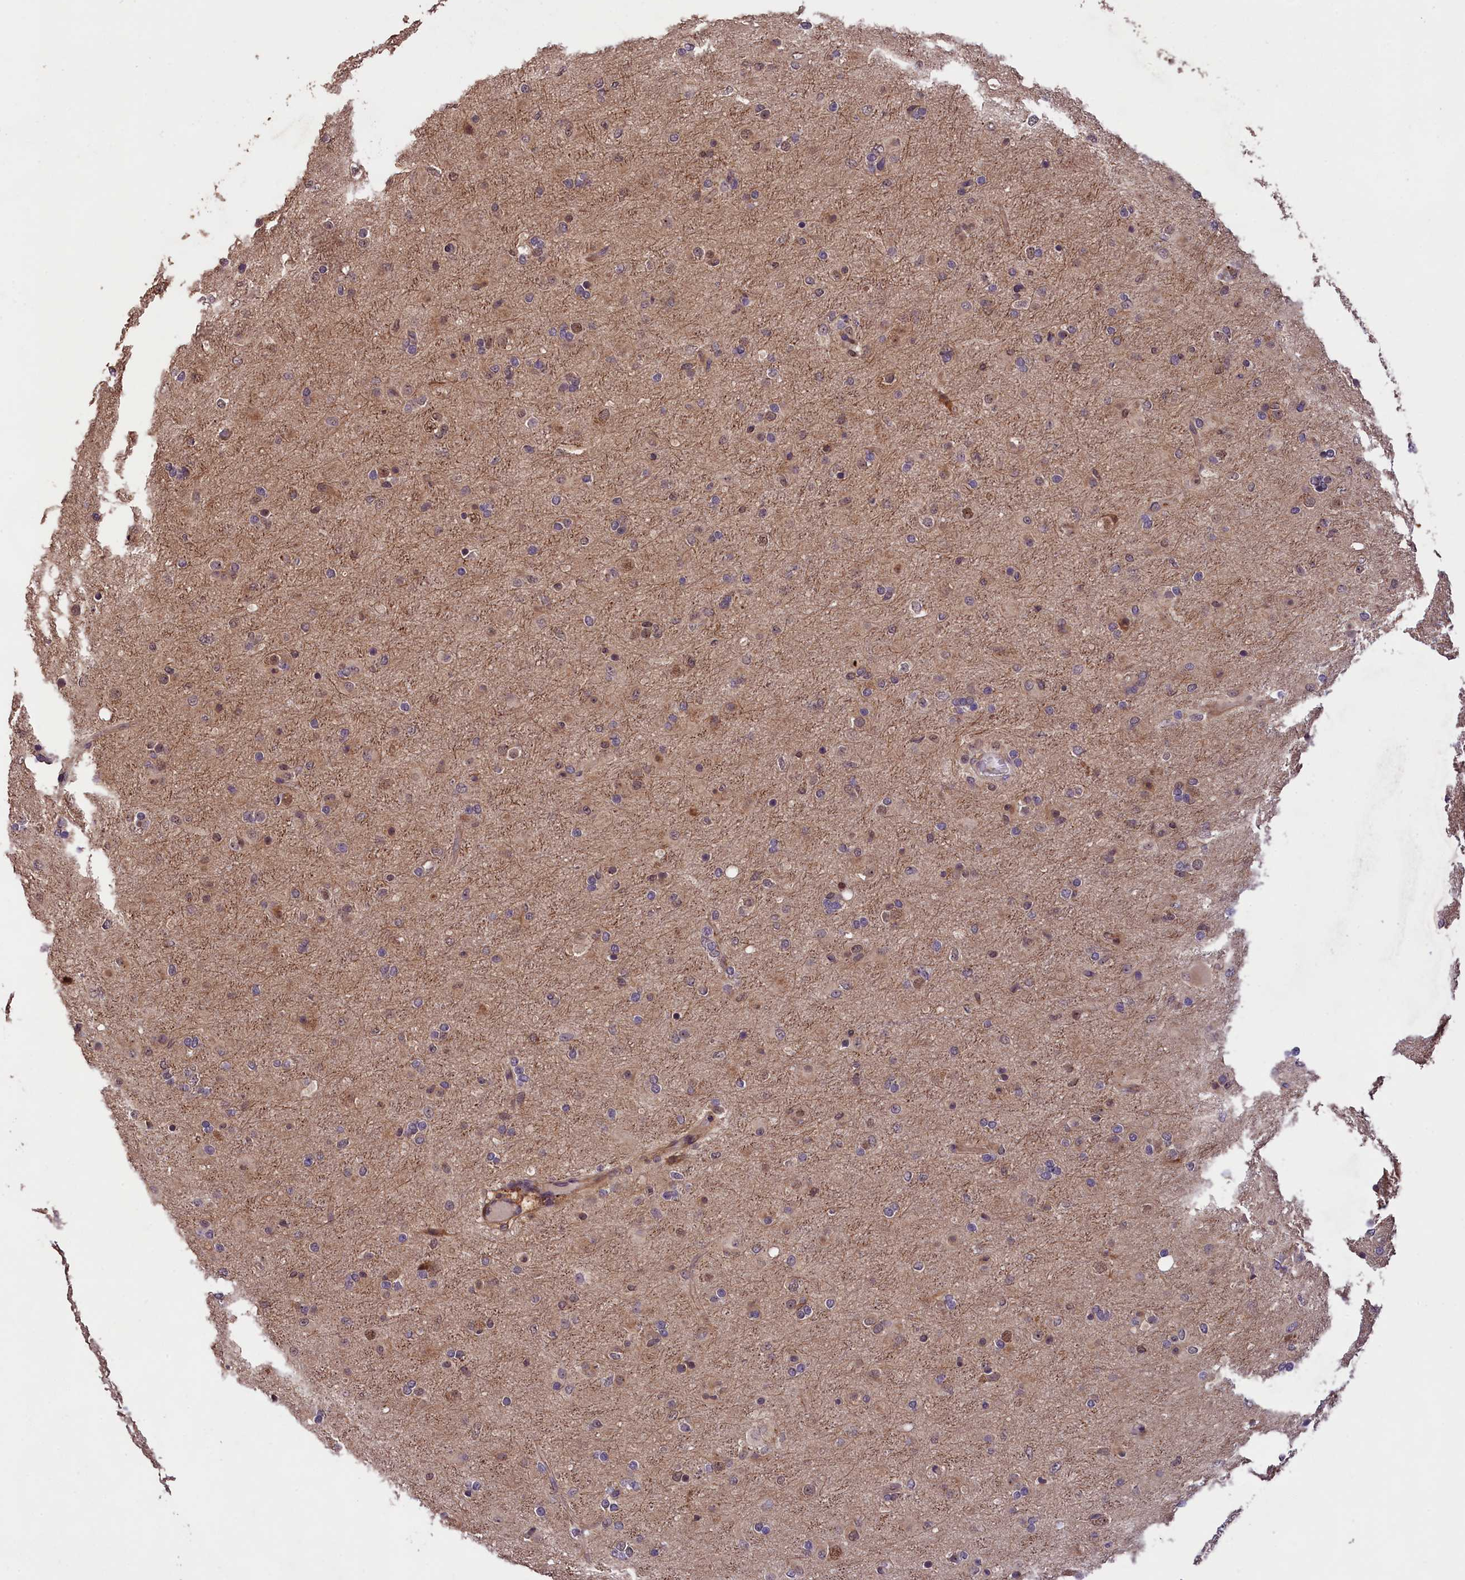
{"staining": {"intensity": "moderate", "quantity": "<25%", "location": "nuclear"}, "tissue": "glioma", "cell_type": "Tumor cells", "image_type": "cancer", "snomed": [{"axis": "morphology", "description": "Glioma, malignant, Low grade"}, {"axis": "topography", "description": "Brain"}], "caption": "Moderate nuclear expression is present in approximately <25% of tumor cells in malignant low-grade glioma.", "gene": "PHAF1", "patient": {"sex": "male", "age": 65}}